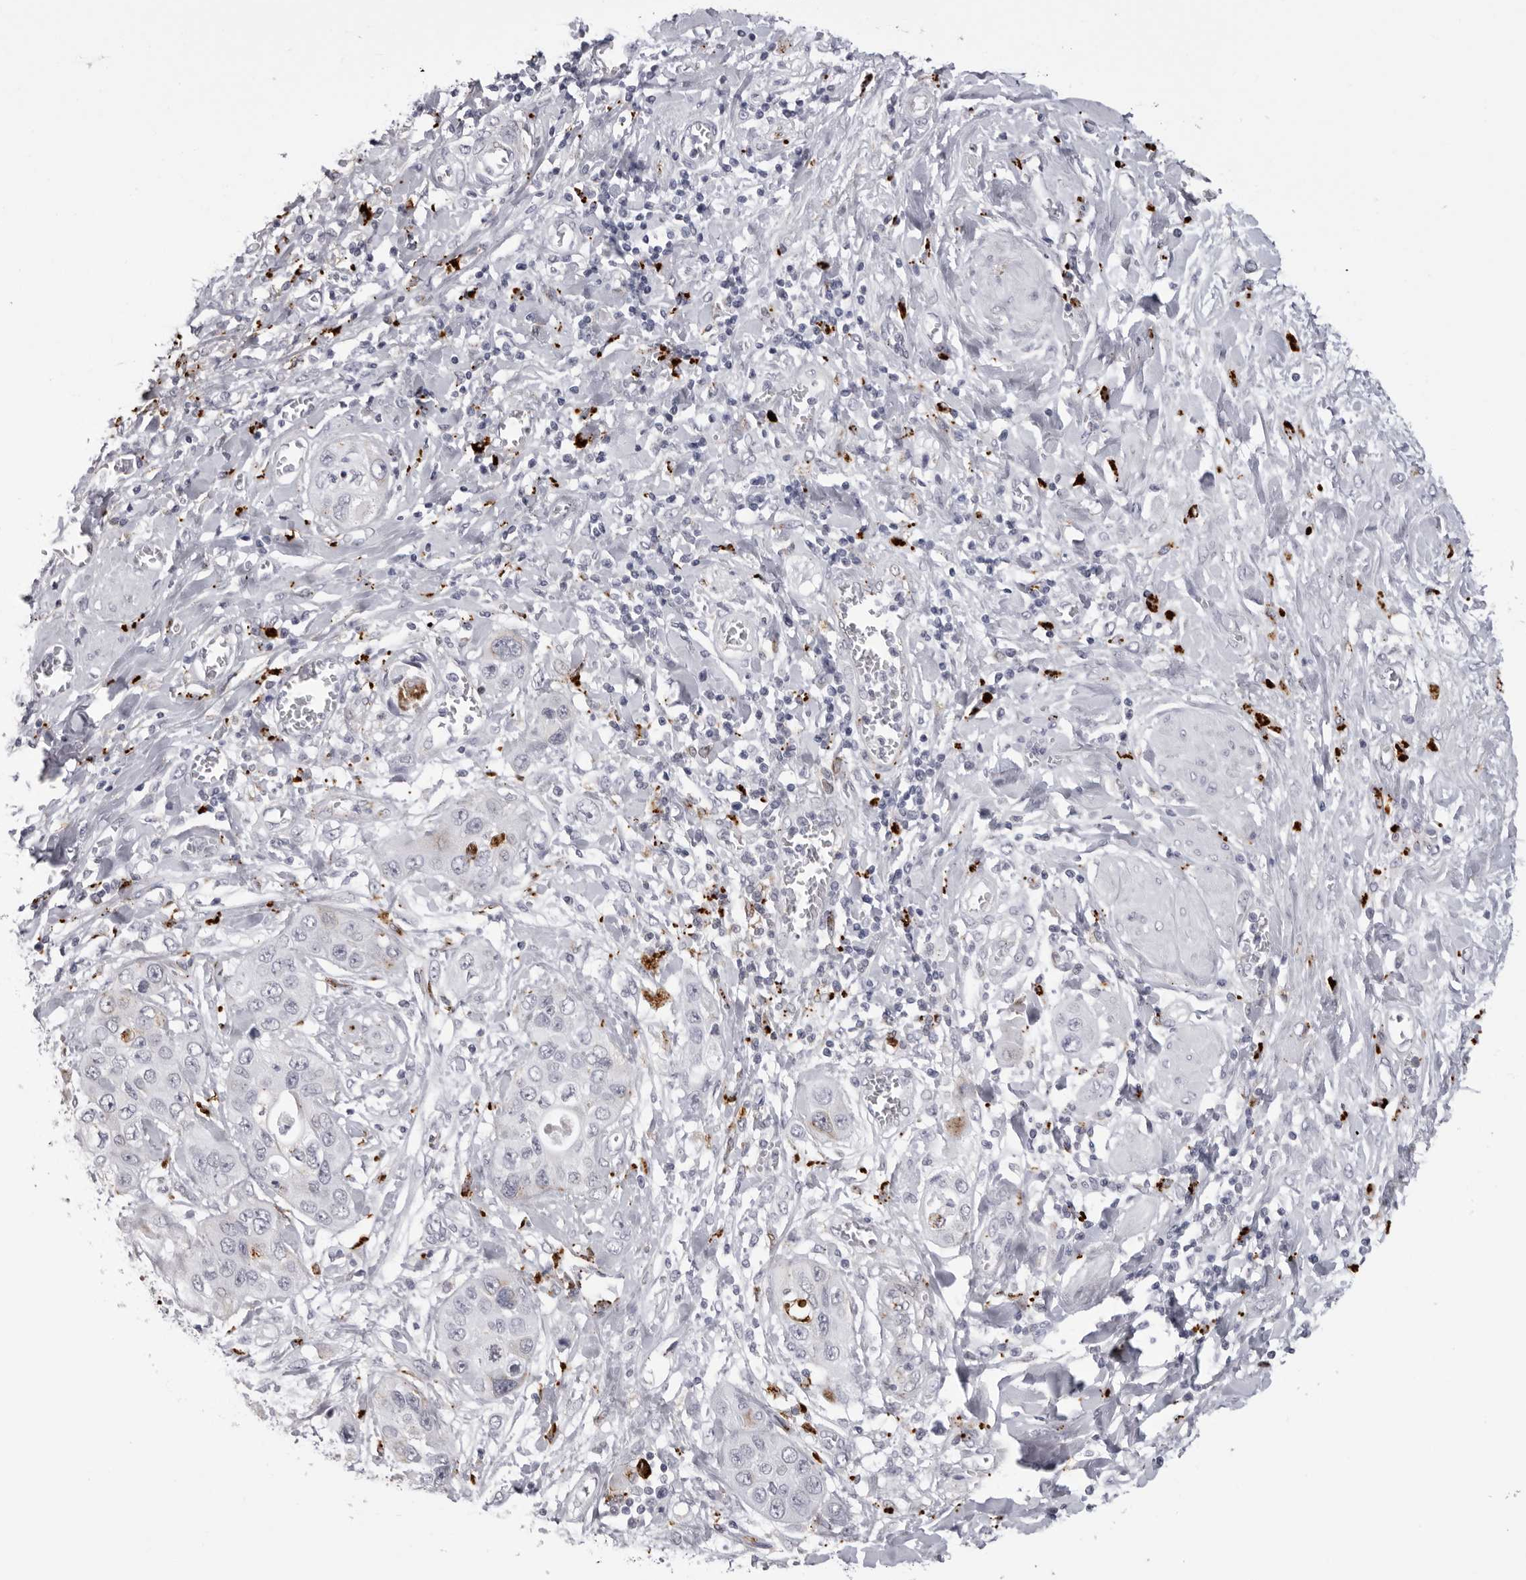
{"staining": {"intensity": "negative", "quantity": "none", "location": "none"}, "tissue": "pancreatic cancer", "cell_type": "Tumor cells", "image_type": "cancer", "snomed": [{"axis": "morphology", "description": "Adenocarcinoma, NOS"}, {"axis": "topography", "description": "Pancreas"}], "caption": "DAB immunohistochemical staining of pancreatic cancer (adenocarcinoma) demonstrates no significant expression in tumor cells. (Immunohistochemistry (ihc), brightfield microscopy, high magnification).", "gene": "IL25", "patient": {"sex": "female", "age": 70}}